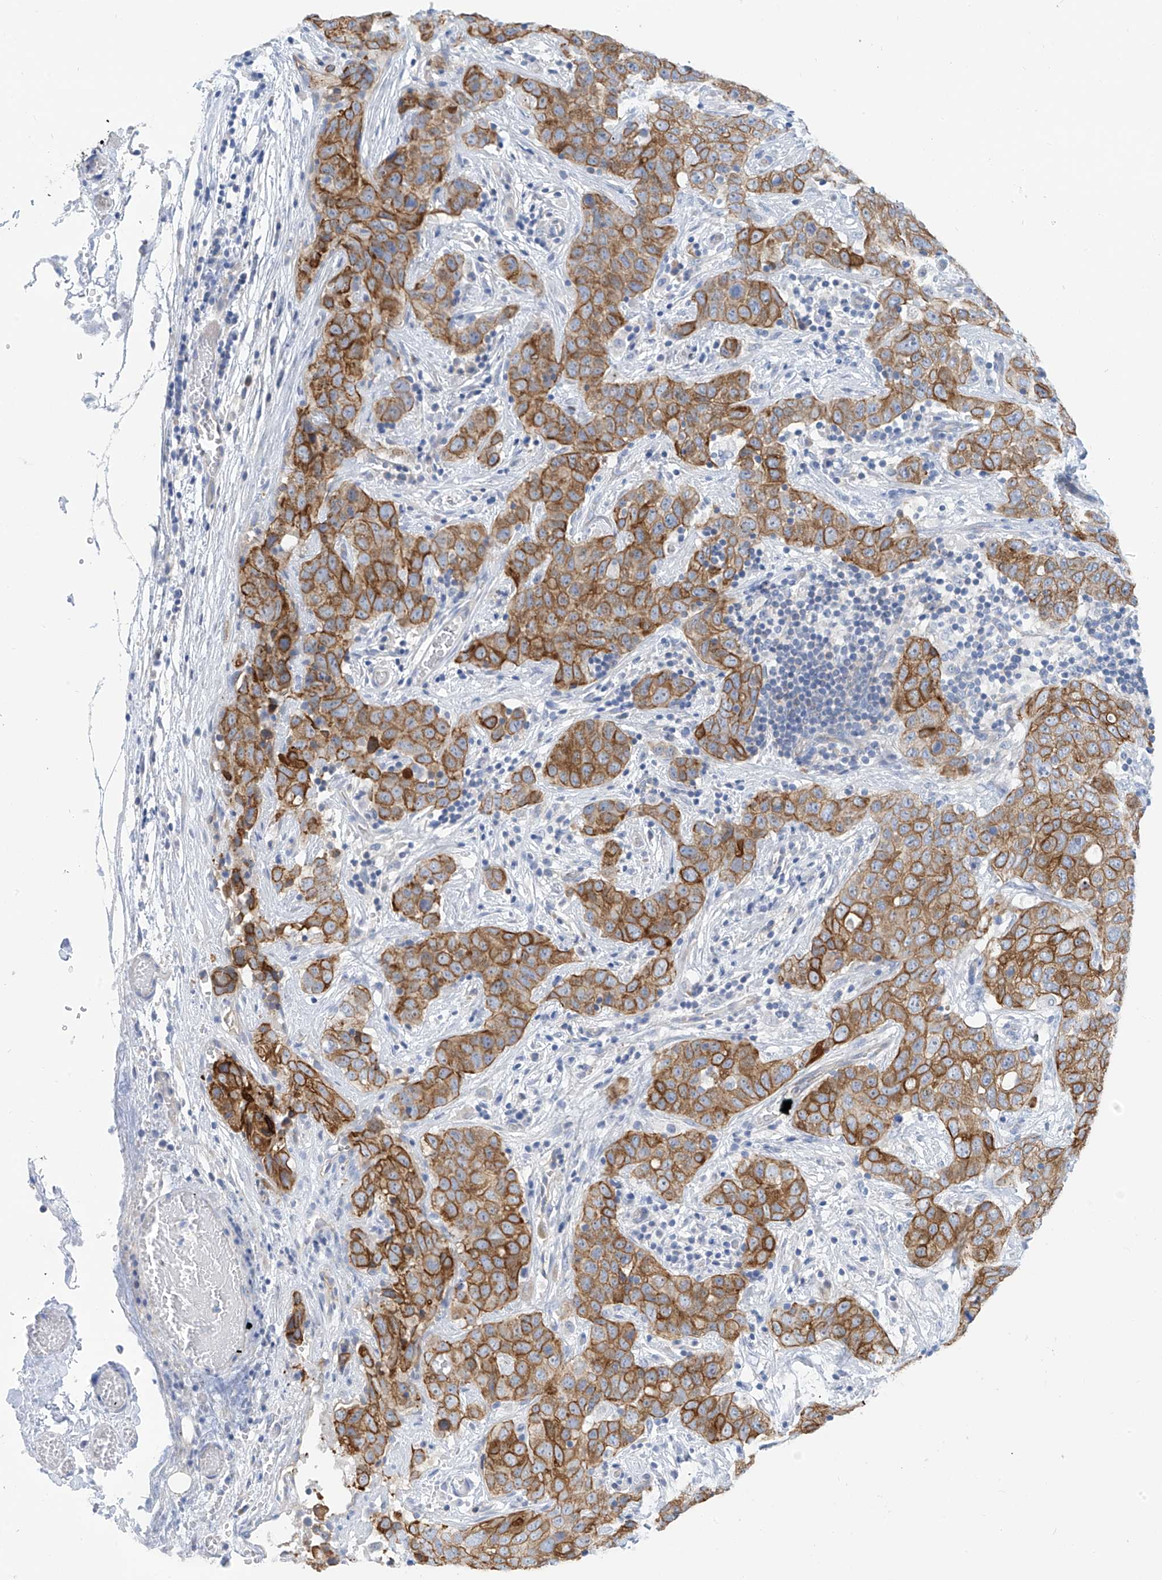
{"staining": {"intensity": "moderate", "quantity": ">75%", "location": "cytoplasmic/membranous"}, "tissue": "stomach cancer", "cell_type": "Tumor cells", "image_type": "cancer", "snomed": [{"axis": "morphology", "description": "Normal tissue, NOS"}, {"axis": "morphology", "description": "Adenocarcinoma, NOS"}, {"axis": "topography", "description": "Lymph node"}, {"axis": "topography", "description": "Stomach"}], "caption": "Brown immunohistochemical staining in adenocarcinoma (stomach) displays moderate cytoplasmic/membranous positivity in approximately >75% of tumor cells.", "gene": "PIK3C2B", "patient": {"sex": "male", "age": 48}}